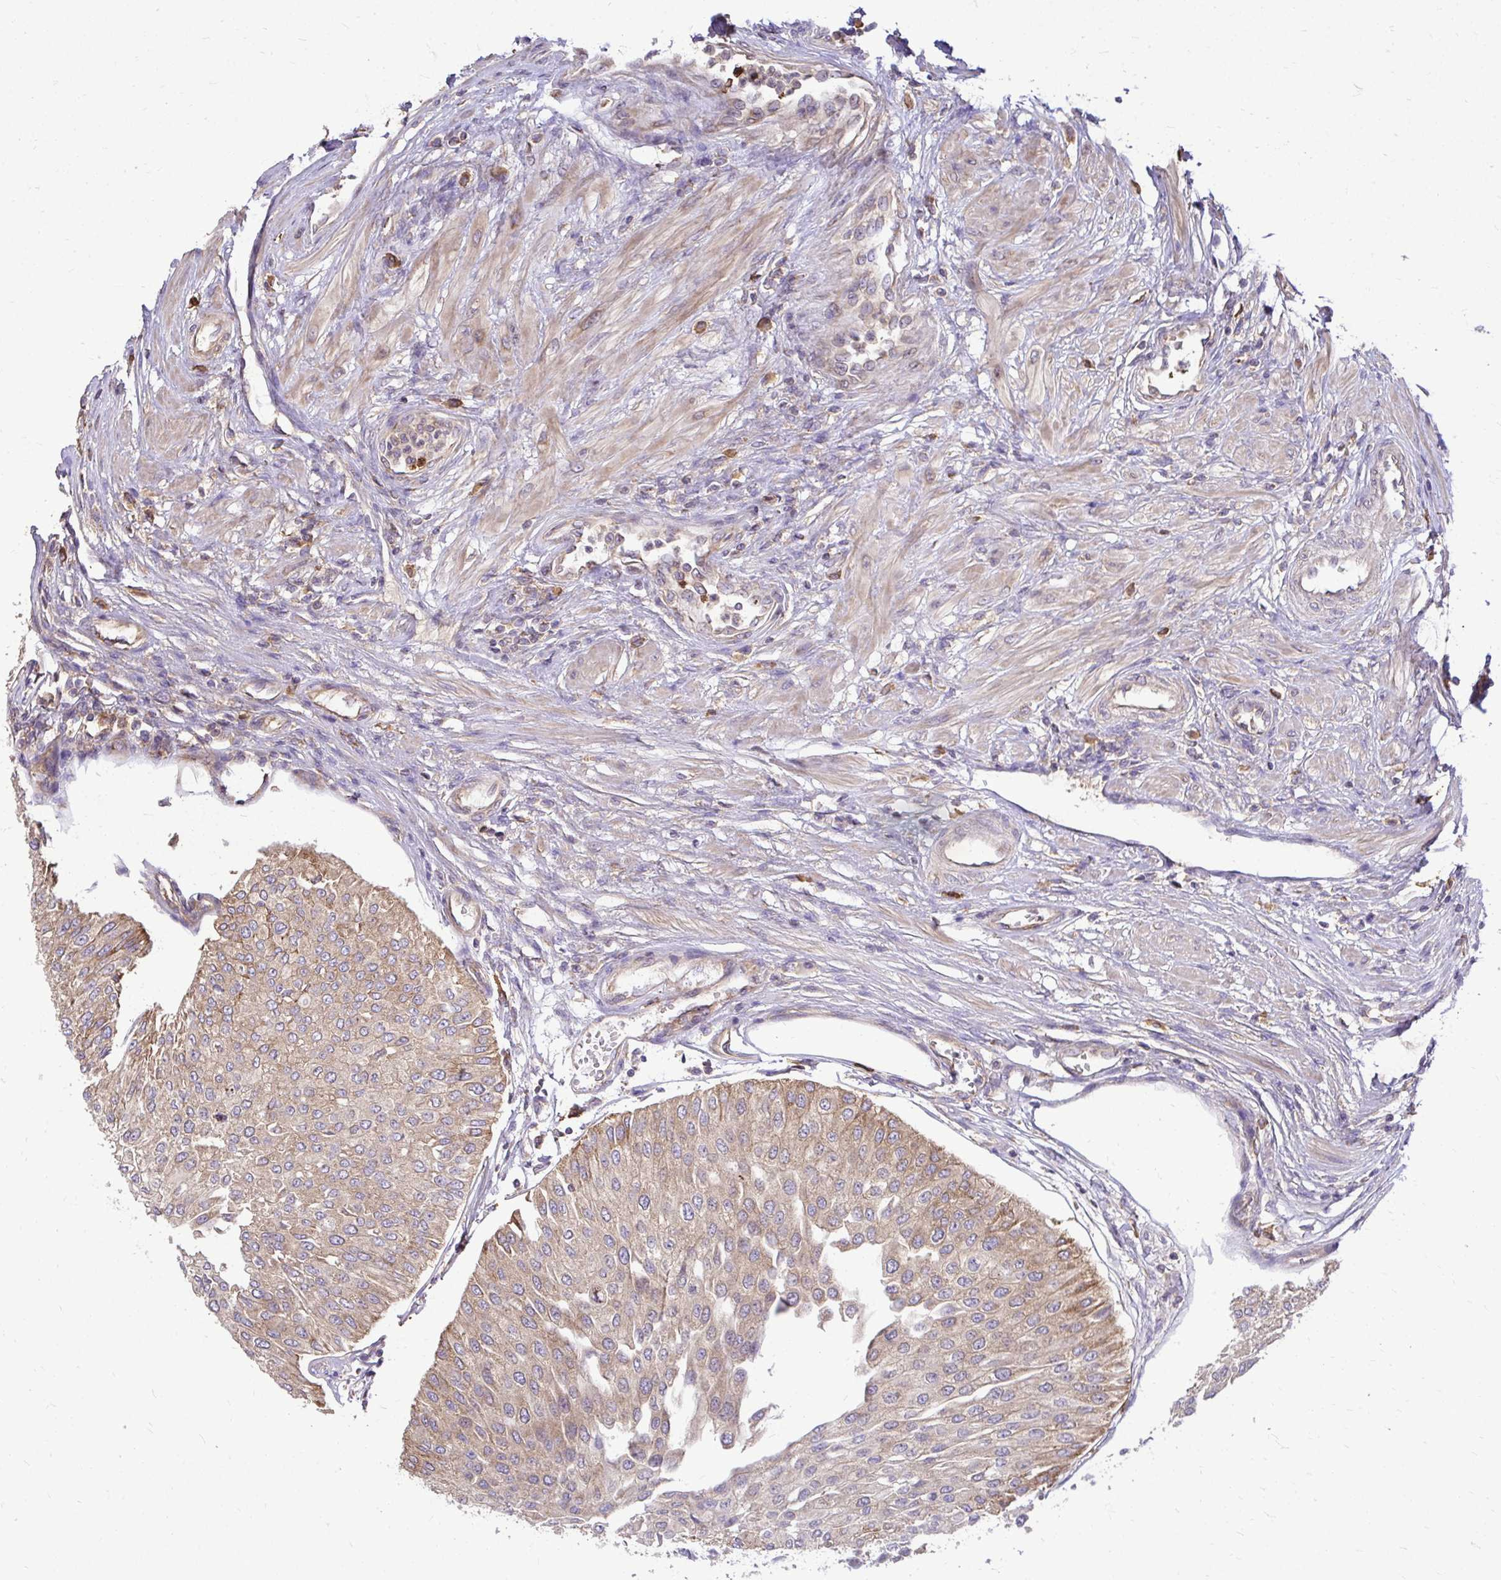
{"staining": {"intensity": "moderate", "quantity": ">75%", "location": "cytoplasmic/membranous"}, "tissue": "urothelial cancer", "cell_type": "Tumor cells", "image_type": "cancer", "snomed": [{"axis": "morphology", "description": "Urothelial carcinoma, NOS"}, {"axis": "topography", "description": "Urinary bladder"}], "caption": "Moderate cytoplasmic/membranous positivity is seen in about >75% of tumor cells in urothelial cancer. Nuclei are stained in blue.", "gene": "FMR1", "patient": {"sex": "male", "age": 67}}